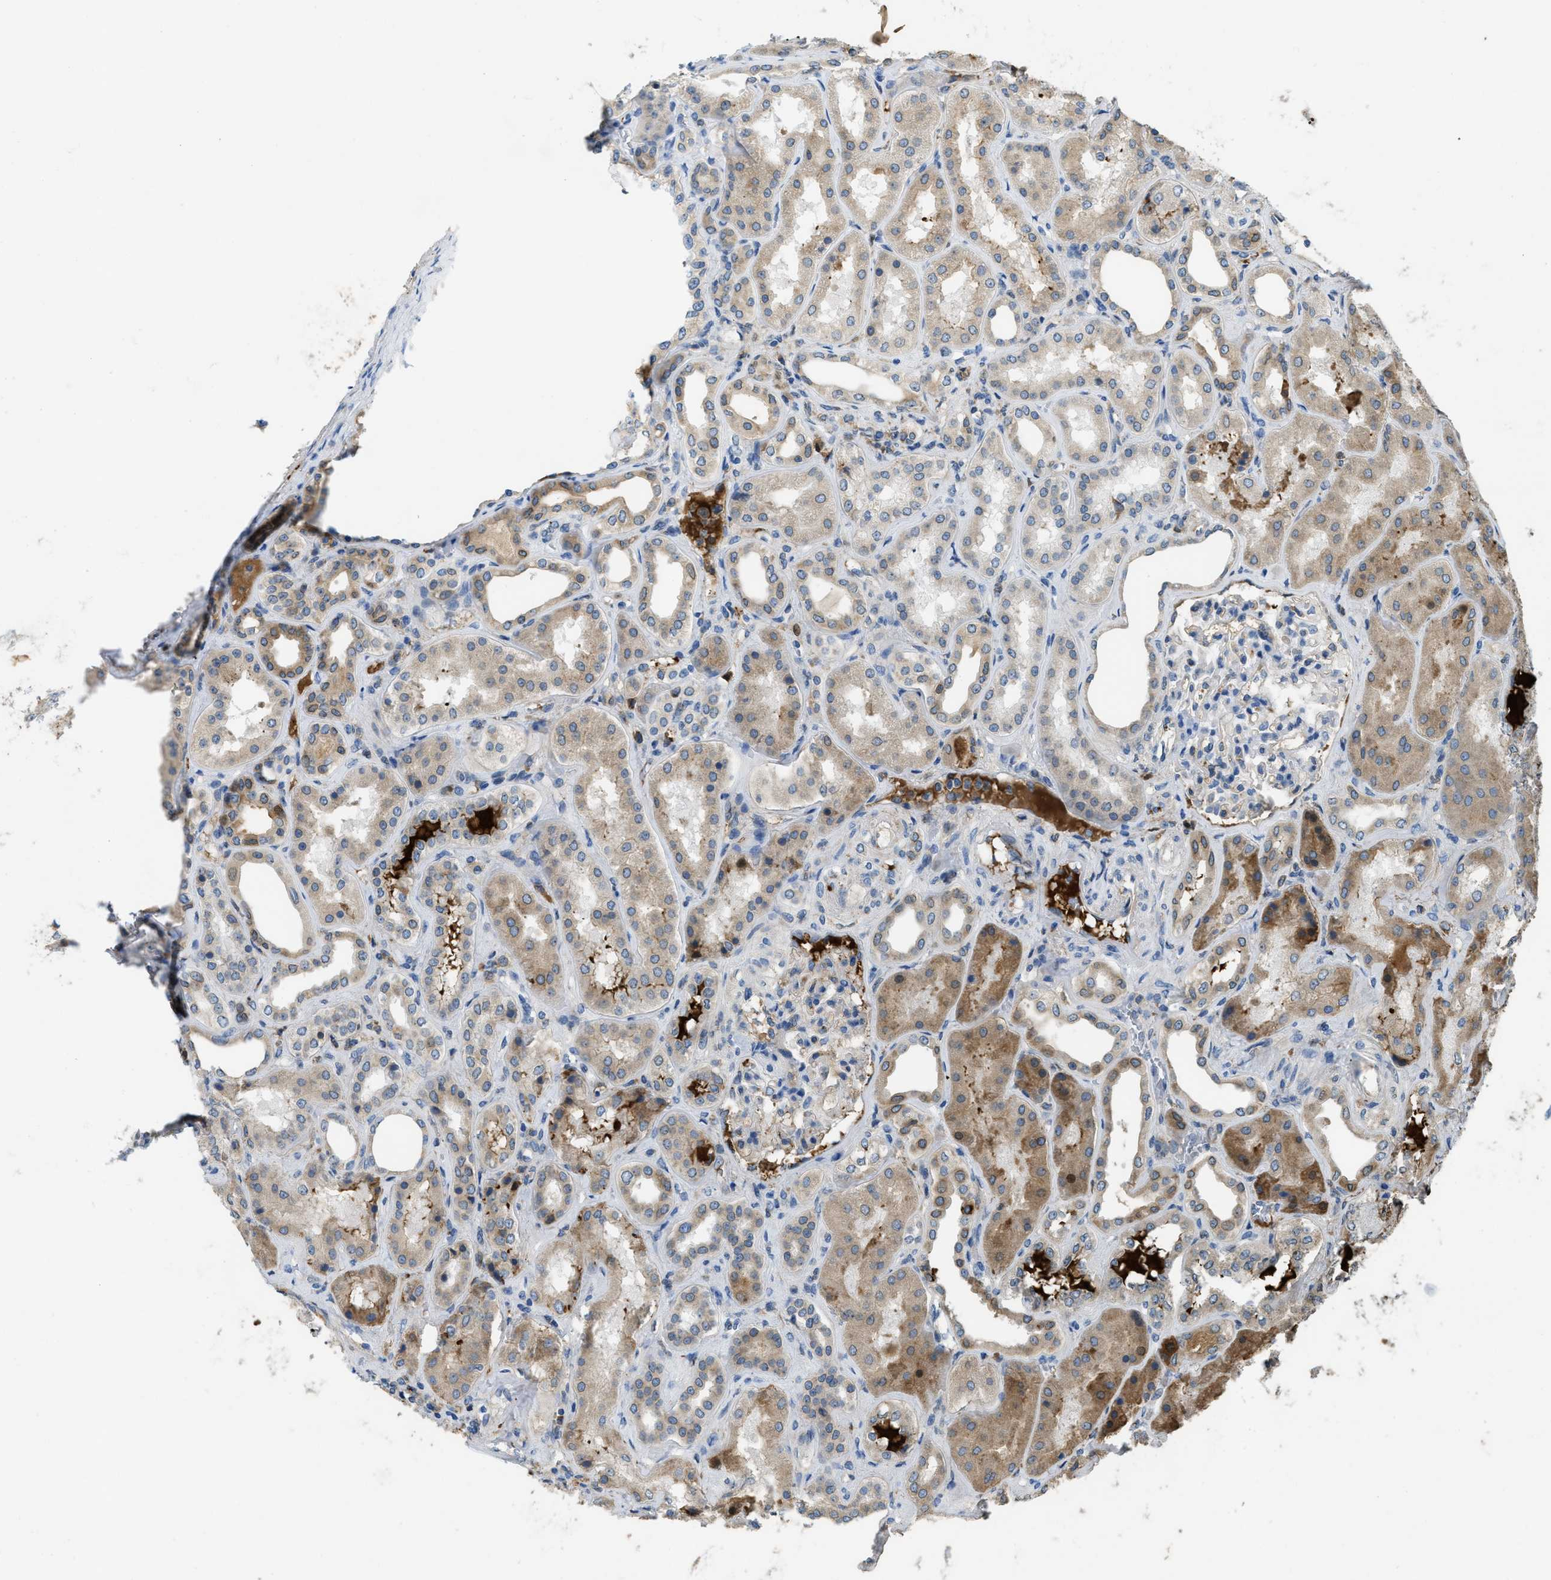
{"staining": {"intensity": "negative", "quantity": "none", "location": "none"}, "tissue": "kidney", "cell_type": "Cells in glomeruli", "image_type": "normal", "snomed": [{"axis": "morphology", "description": "Normal tissue, NOS"}, {"axis": "topography", "description": "Kidney"}], "caption": "High magnification brightfield microscopy of normal kidney stained with DAB (3,3'-diaminobenzidine) (brown) and counterstained with hematoxylin (blue): cells in glomeruli show no significant expression.", "gene": "MPDU1", "patient": {"sex": "female", "age": 56}}